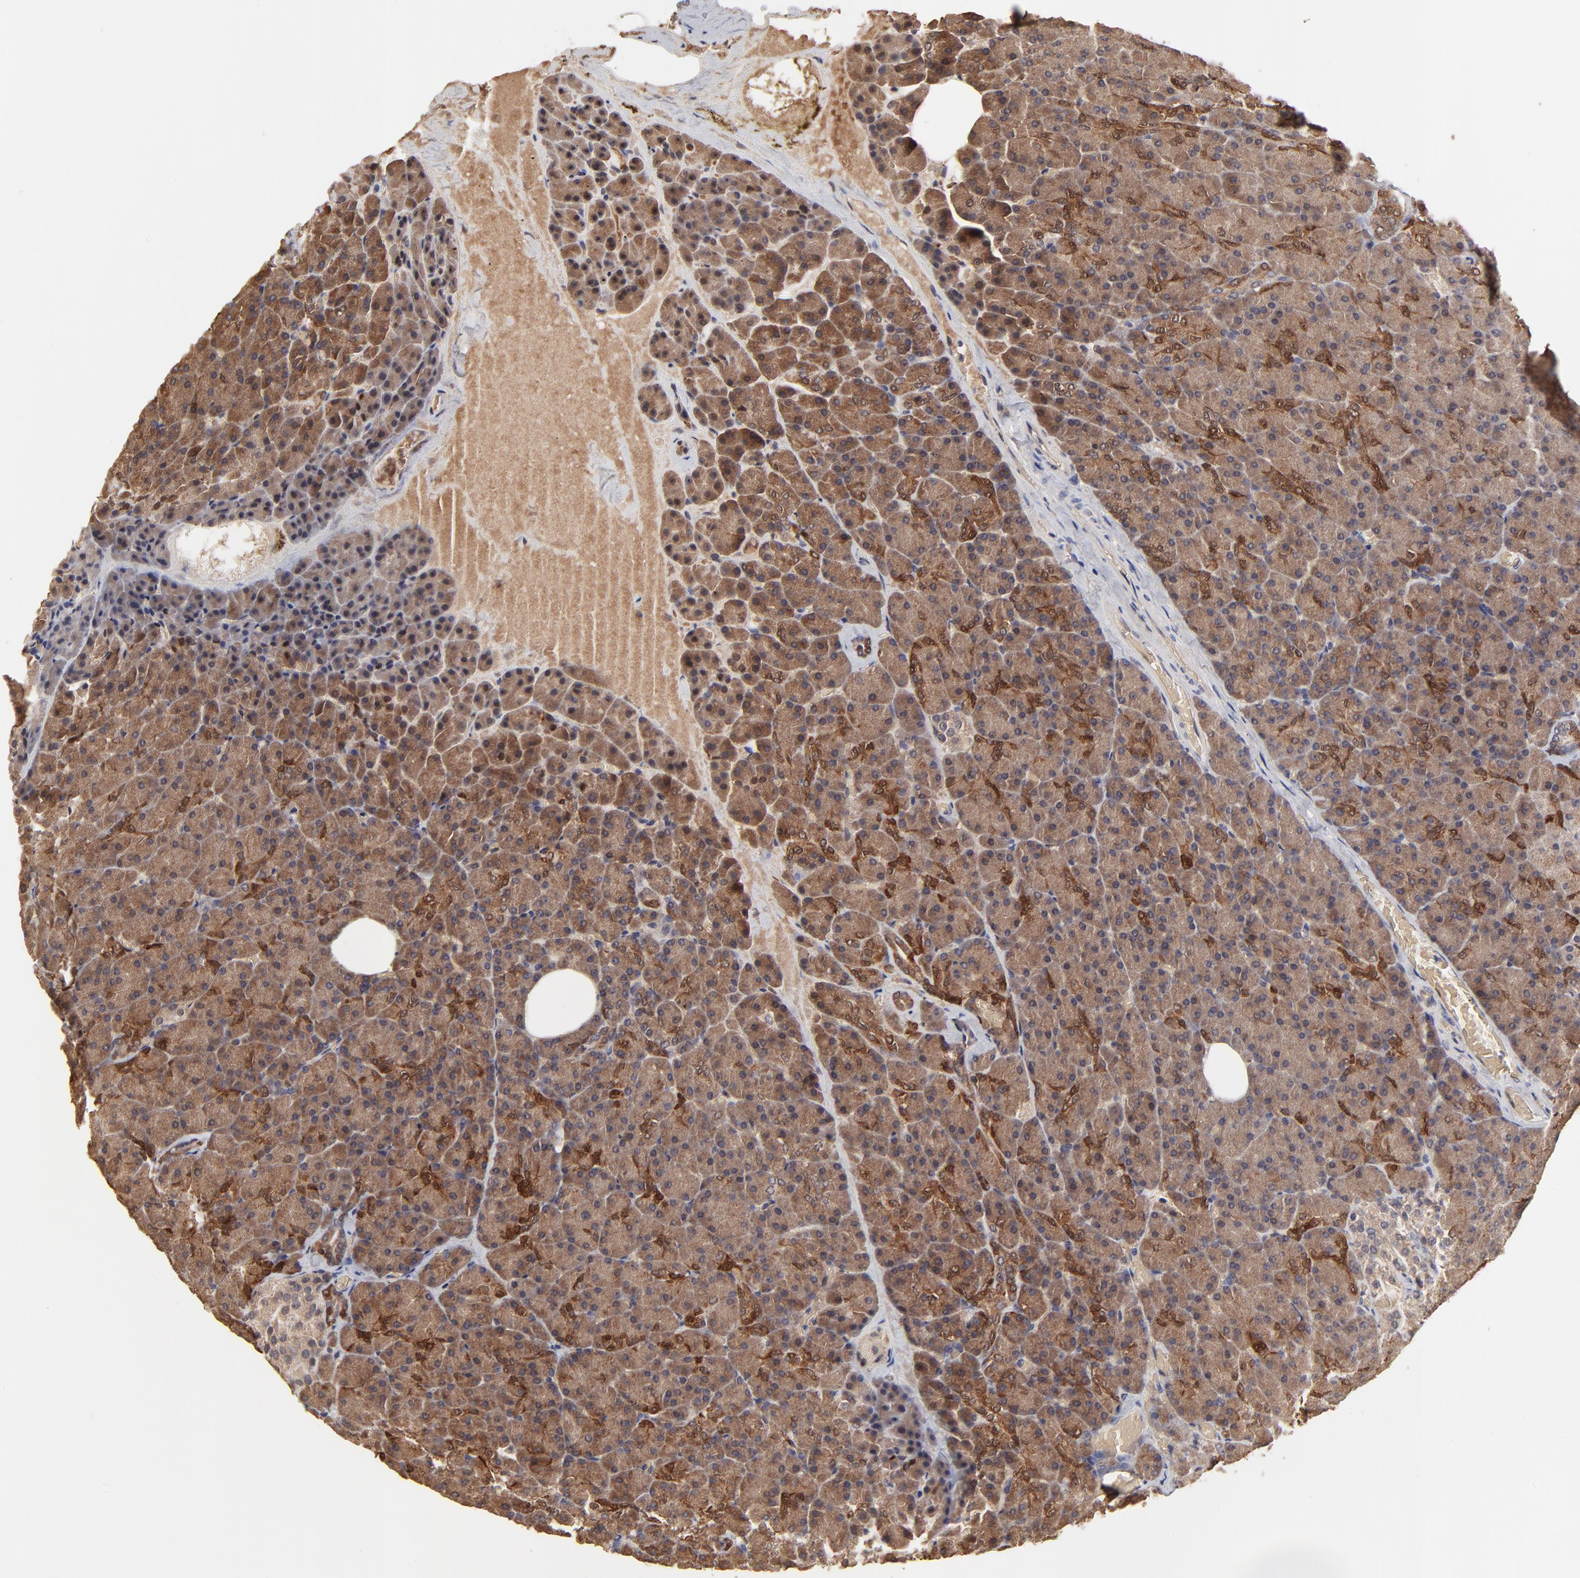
{"staining": {"intensity": "moderate", "quantity": ">75%", "location": "cytoplasmic/membranous"}, "tissue": "pancreas", "cell_type": "Exocrine glandular cells", "image_type": "normal", "snomed": [{"axis": "morphology", "description": "Normal tissue, NOS"}, {"axis": "topography", "description": "Pancreas"}], "caption": "A histopathology image showing moderate cytoplasmic/membranous staining in about >75% of exocrine glandular cells in benign pancreas, as visualized by brown immunohistochemical staining.", "gene": "FRMD8", "patient": {"sex": "female", "age": 35}}